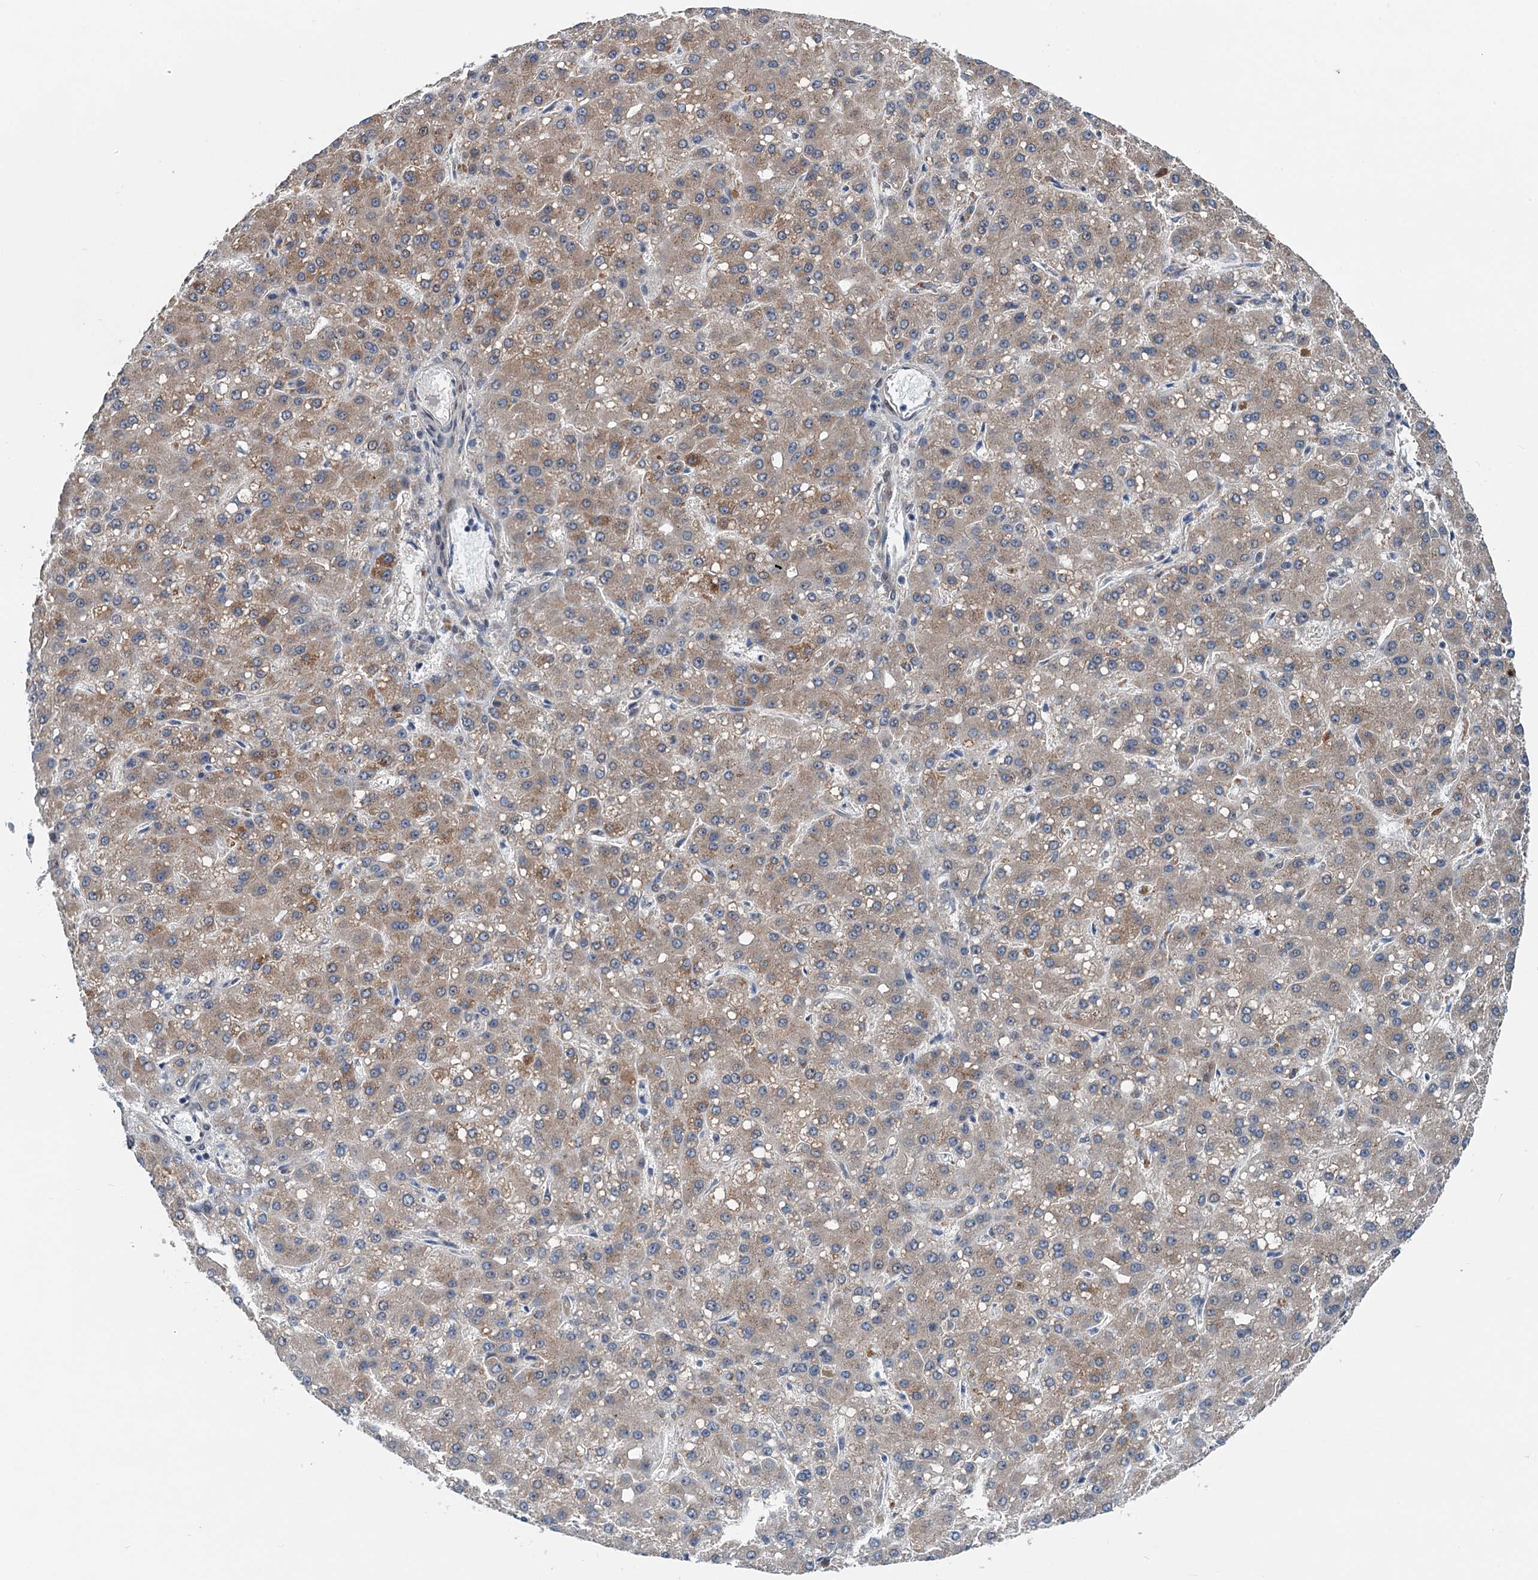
{"staining": {"intensity": "weak", "quantity": ">75%", "location": "cytoplasmic/membranous"}, "tissue": "liver cancer", "cell_type": "Tumor cells", "image_type": "cancer", "snomed": [{"axis": "morphology", "description": "Carcinoma, Hepatocellular, NOS"}, {"axis": "topography", "description": "Liver"}], "caption": "An IHC image of neoplastic tissue is shown. Protein staining in brown highlights weak cytoplasmic/membranous positivity in liver cancer within tumor cells. (DAB IHC with brightfield microscopy, high magnification).", "gene": "DYNC2I2", "patient": {"sex": "male", "age": 67}}